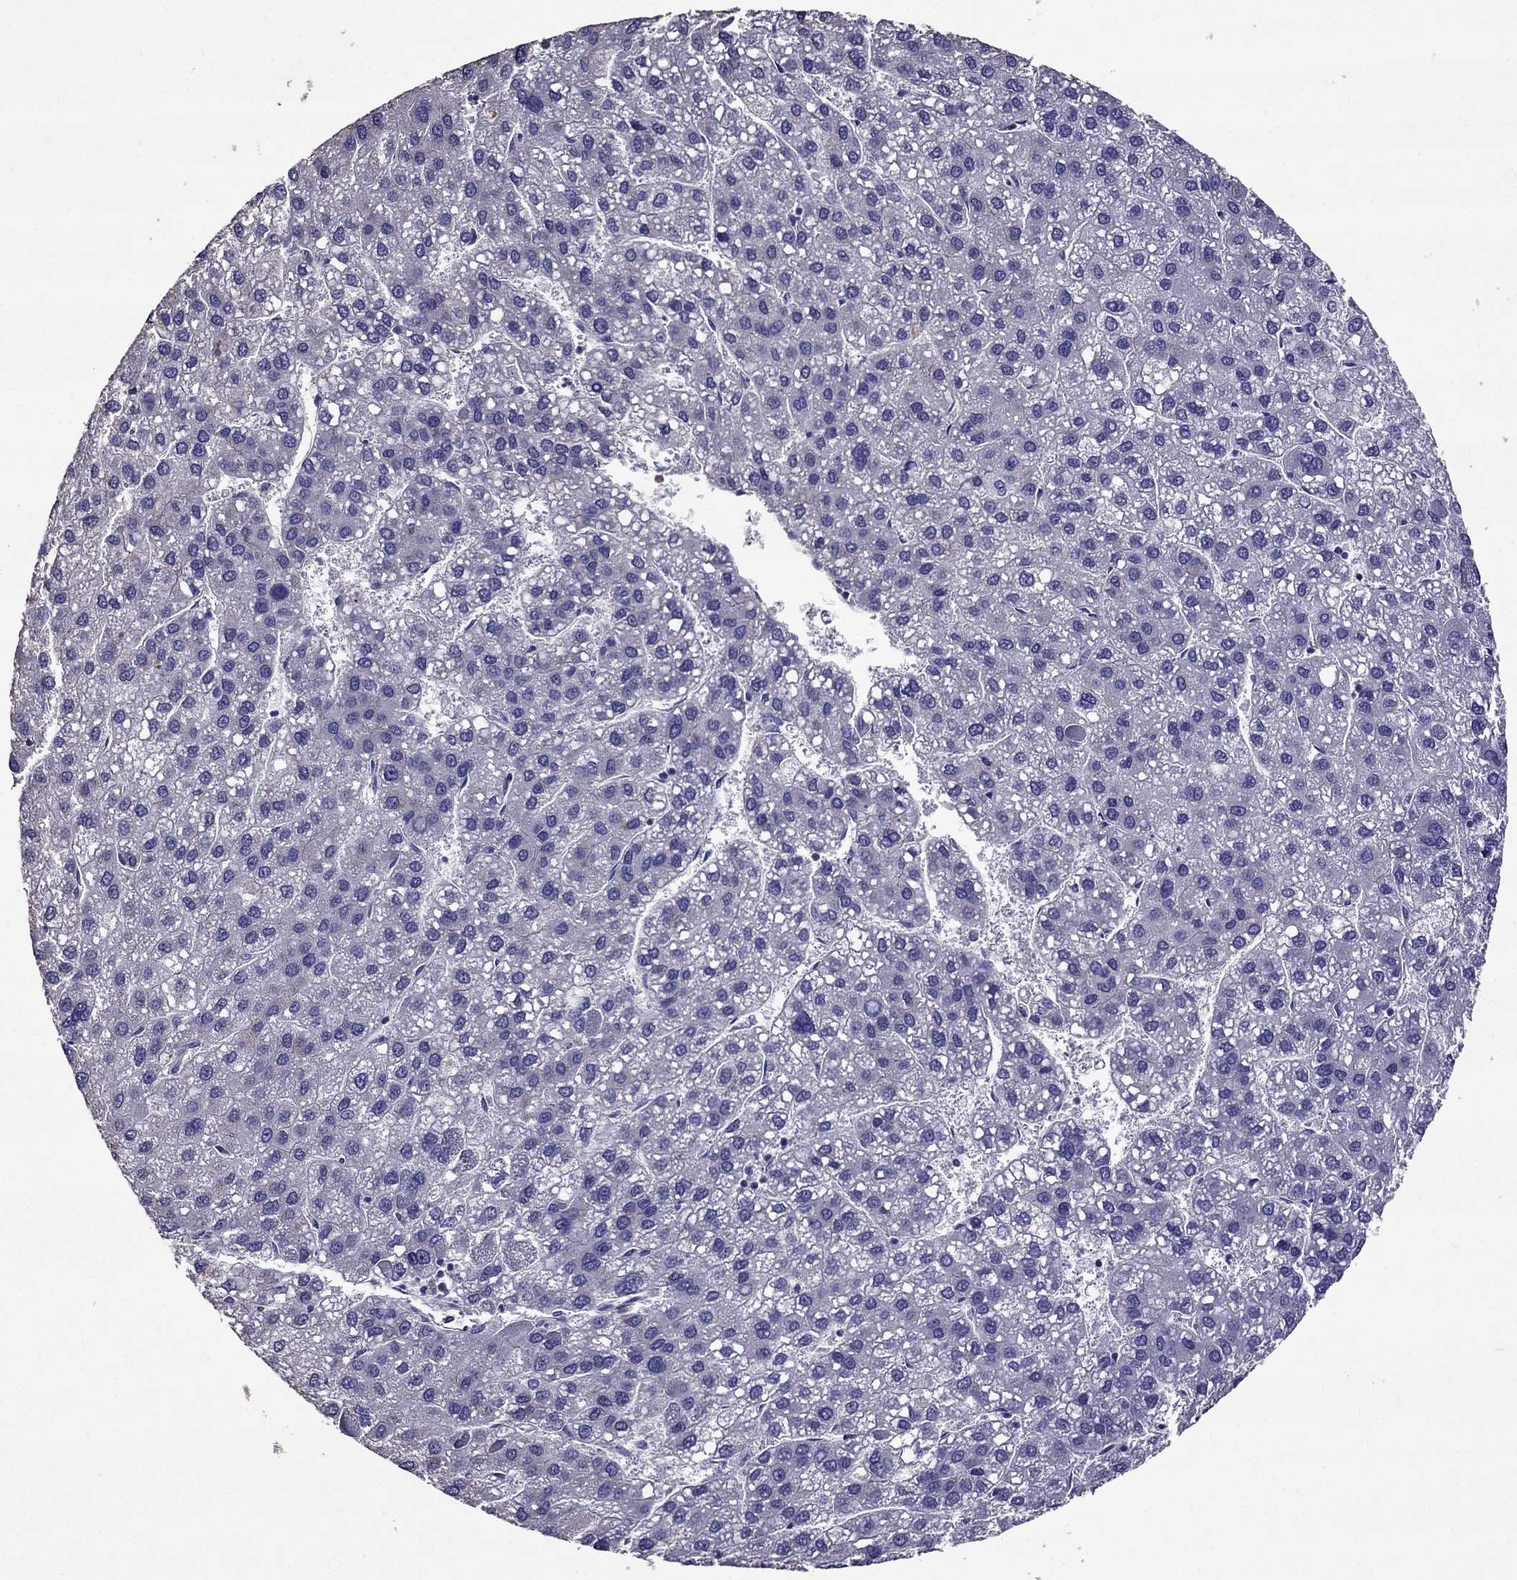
{"staining": {"intensity": "negative", "quantity": "none", "location": "none"}, "tissue": "liver cancer", "cell_type": "Tumor cells", "image_type": "cancer", "snomed": [{"axis": "morphology", "description": "Carcinoma, Hepatocellular, NOS"}, {"axis": "topography", "description": "Liver"}], "caption": "Human liver hepatocellular carcinoma stained for a protein using immunohistochemistry (IHC) reveals no expression in tumor cells.", "gene": "NKX3-1", "patient": {"sex": "female", "age": 82}}